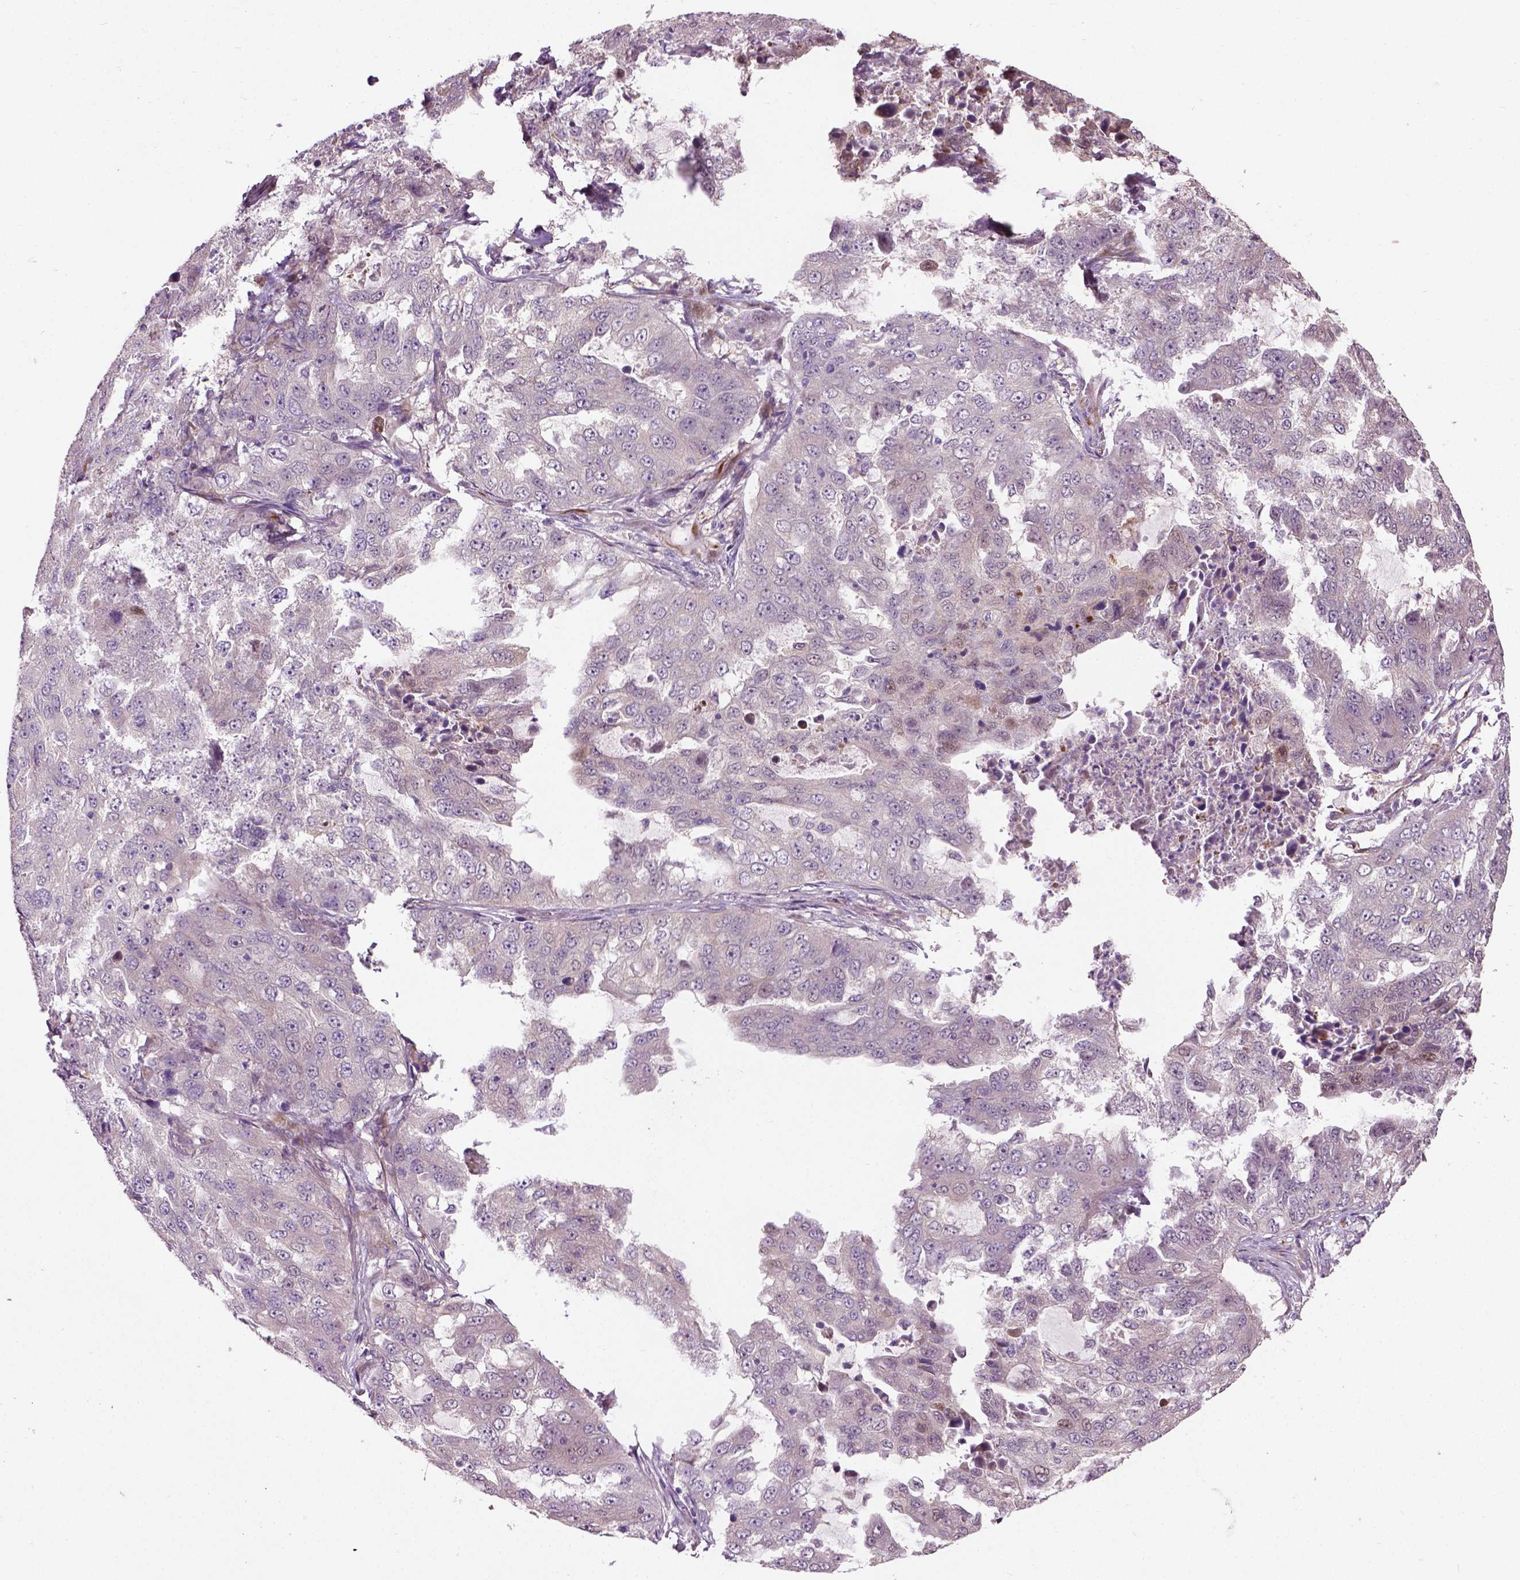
{"staining": {"intensity": "negative", "quantity": "none", "location": "none"}, "tissue": "lung cancer", "cell_type": "Tumor cells", "image_type": "cancer", "snomed": [{"axis": "morphology", "description": "Adenocarcinoma, NOS"}, {"axis": "topography", "description": "Lung"}], "caption": "Immunohistochemistry image of lung adenocarcinoma stained for a protein (brown), which shows no expression in tumor cells. (DAB (3,3'-diaminobenzidine) IHC, high magnification).", "gene": "PKP3", "patient": {"sex": "female", "age": 61}}